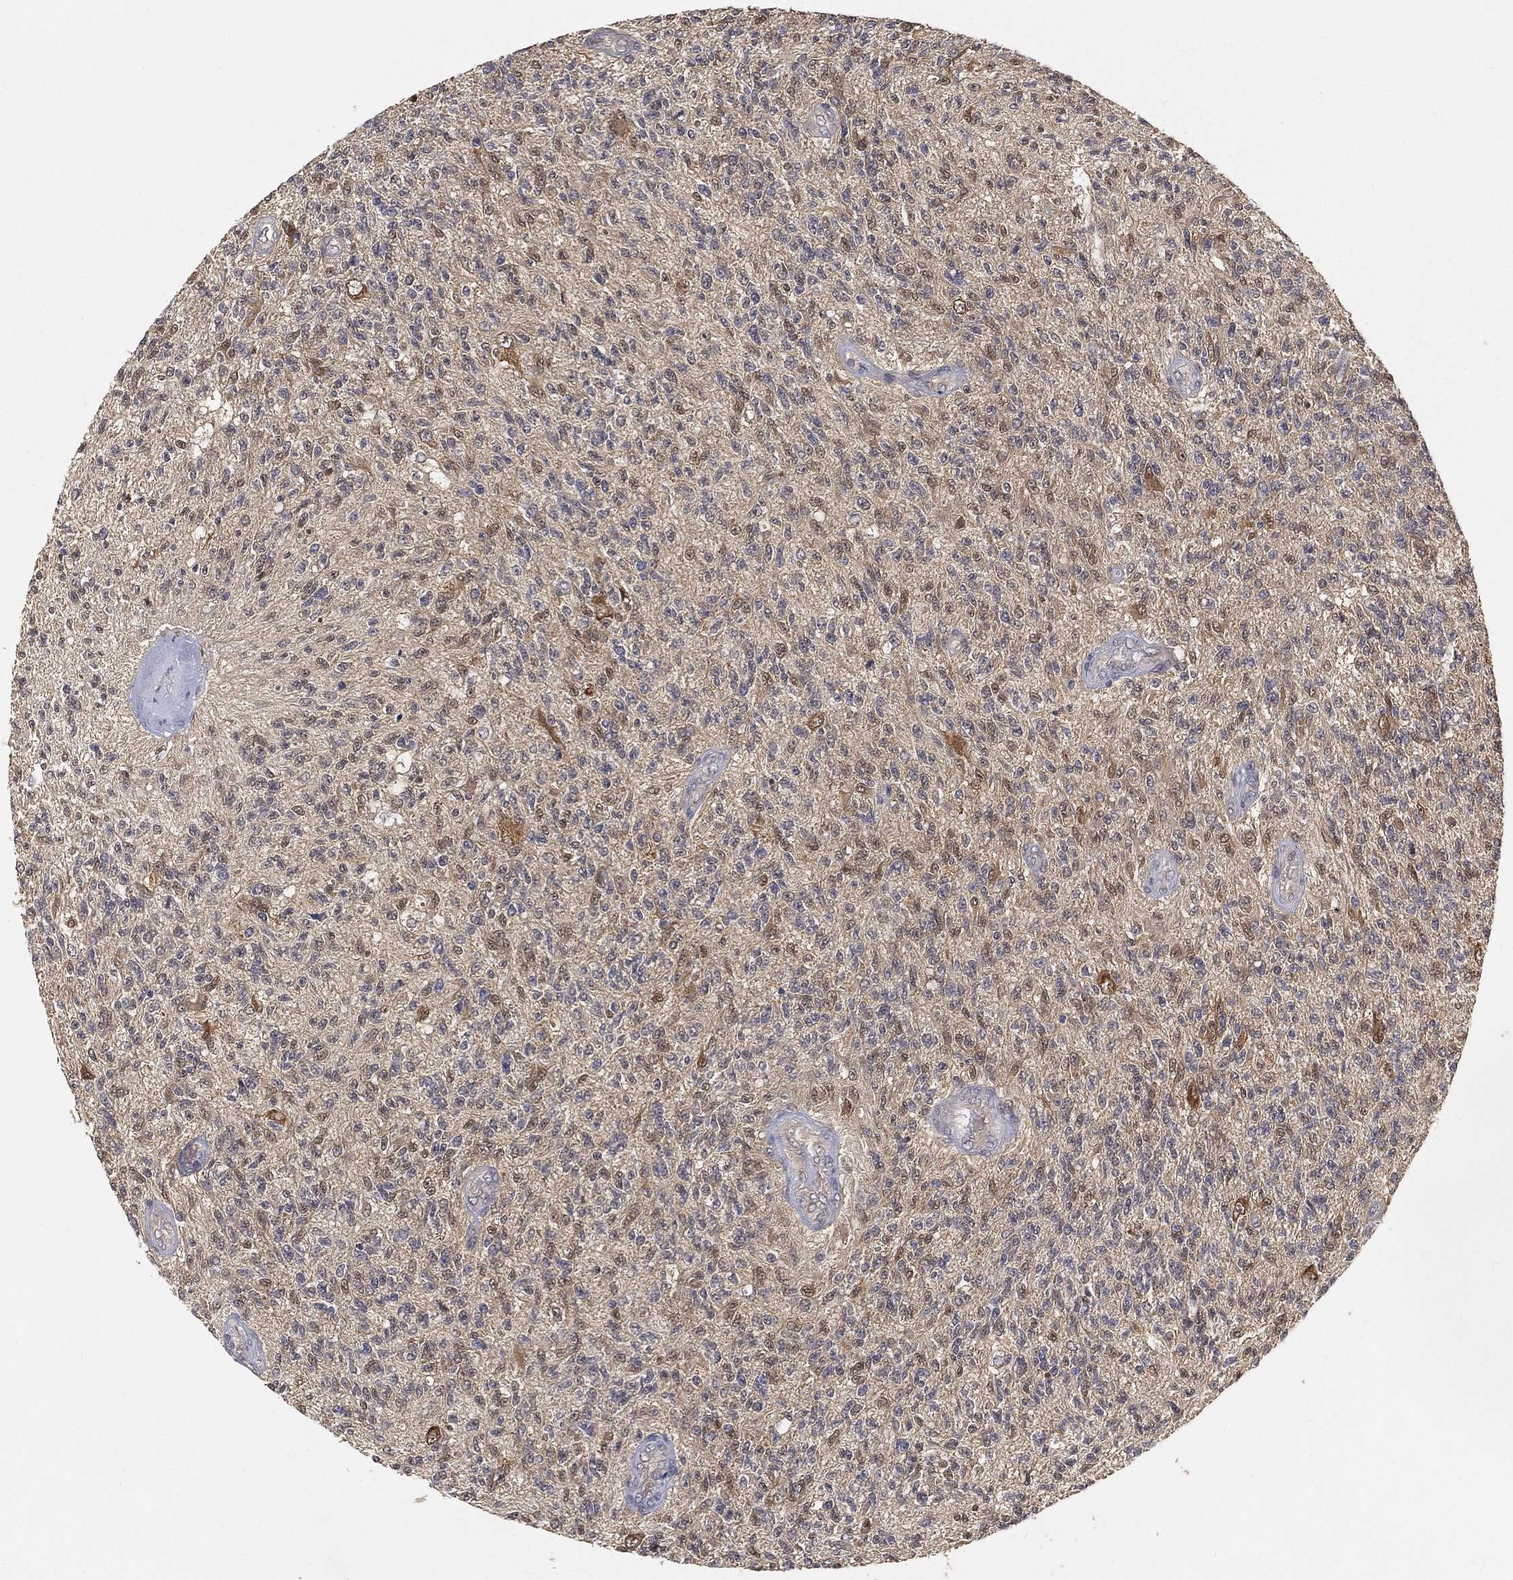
{"staining": {"intensity": "negative", "quantity": "none", "location": "none"}, "tissue": "glioma", "cell_type": "Tumor cells", "image_type": "cancer", "snomed": [{"axis": "morphology", "description": "Glioma, malignant, High grade"}, {"axis": "topography", "description": "Brain"}], "caption": "The micrograph demonstrates no significant positivity in tumor cells of glioma. (DAB immunohistochemistry with hematoxylin counter stain).", "gene": "MAPK1", "patient": {"sex": "male", "age": 56}}